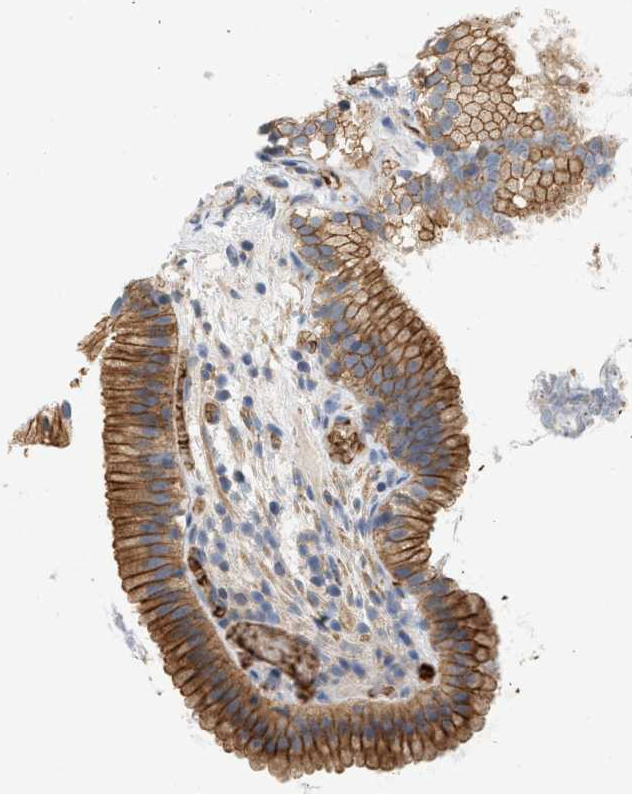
{"staining": {"intensity": "moderate", "quantity": ">75%", "location": "cytoplasmic/membranous"}, "tissue": "gallbladder", "cell_type": "Glandular cells", "image_type": "normal", "snomed": [{"axis": "morphology", "description": "Normal tissue, NOS"}, {"axis": "topography", "description": "Gallbladder"}], "caption": "This is a histology image of immunohistochemistry staining of unremarkable gallbladder, which shows moderate staining in the cytoplasmic/membranous of glandular cells.", "gene": "CTXN1", "patient": {"sex": "female", "age": 26}}